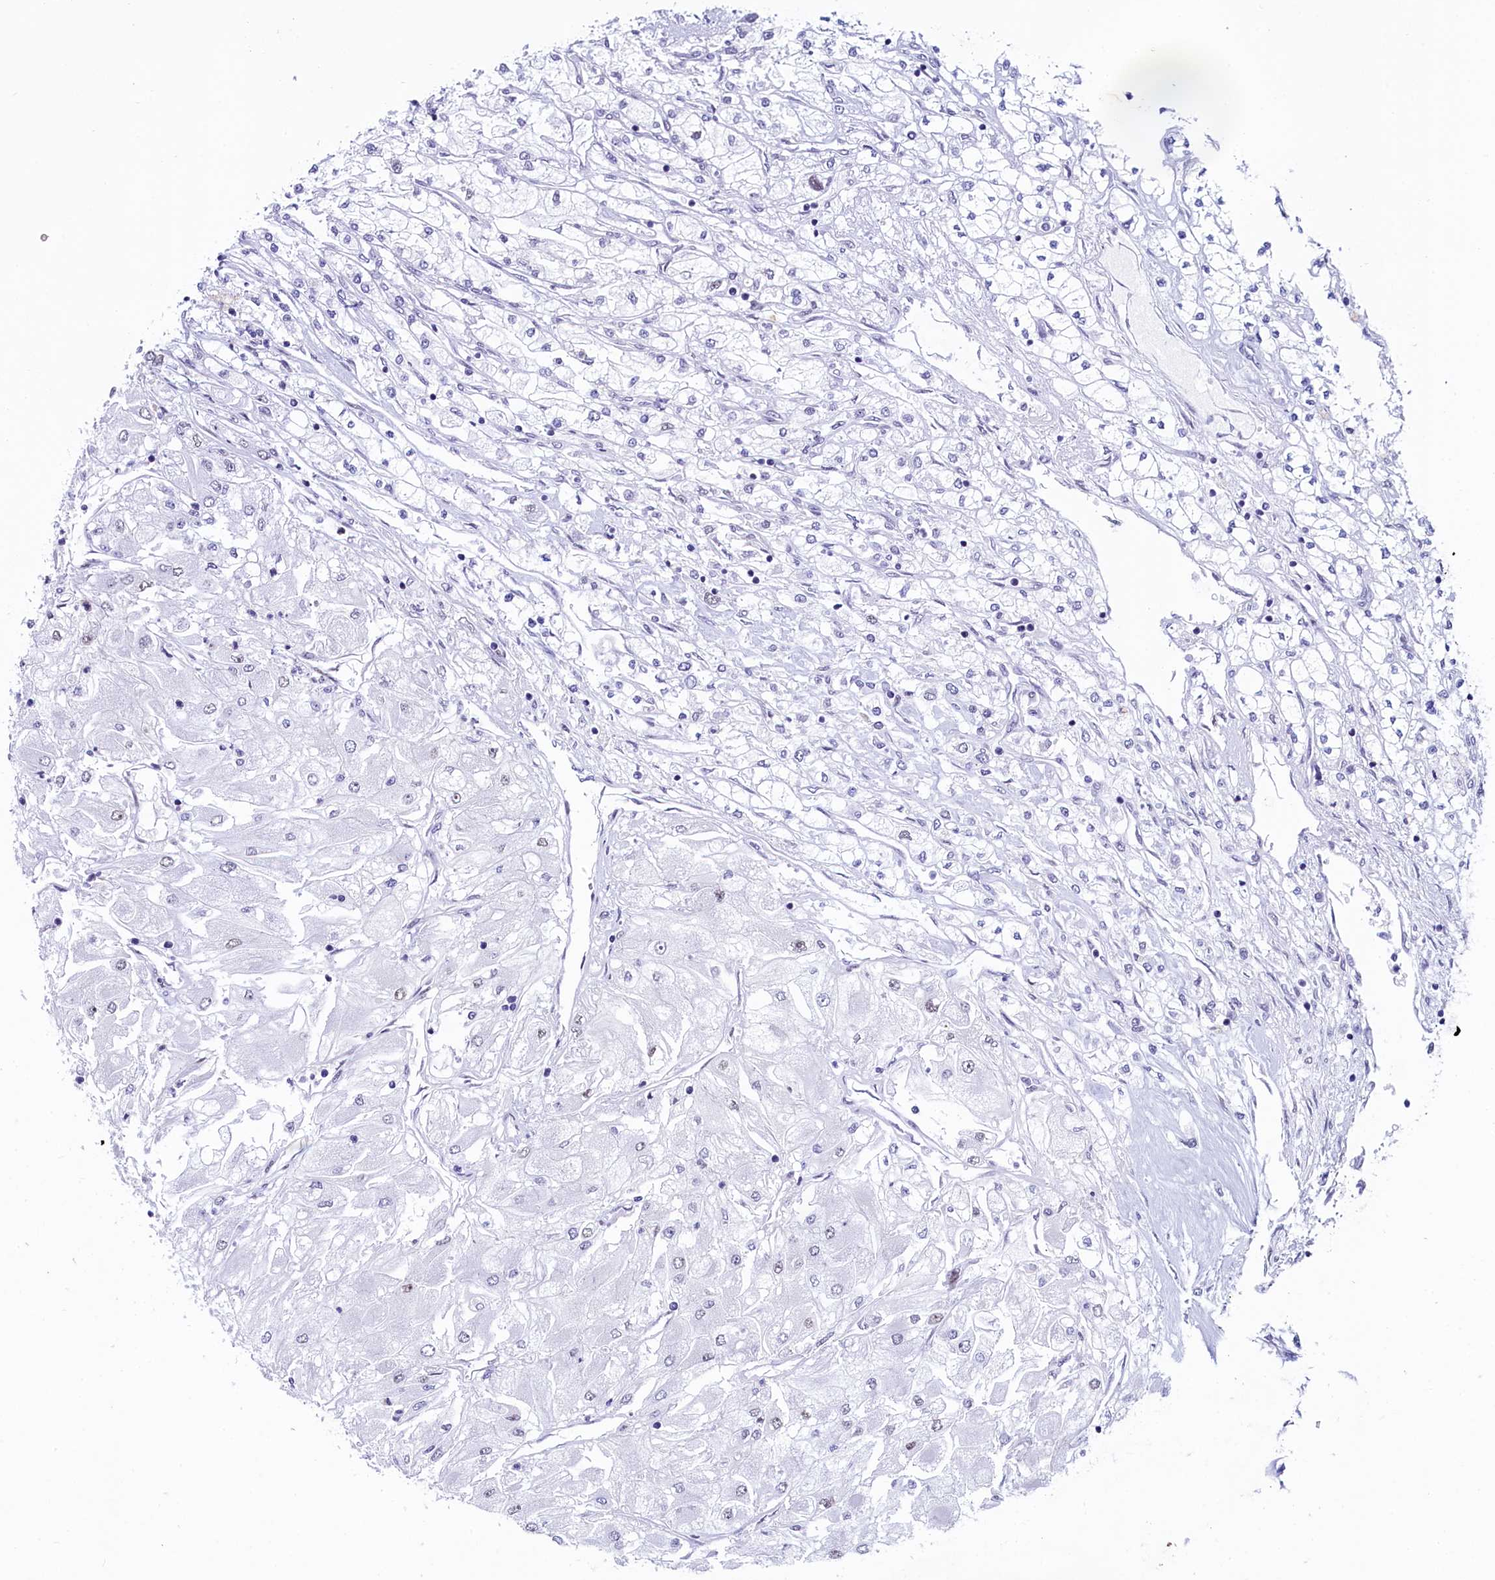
{"staining": {"intensity": "negative", "quantity": "none", "location": "none"}, "tissue": "renal cancer", "cell_type": "Tumor cells", "image_type": "cancer", "snomed": [{"axis": "morphology", "description": "Adenocarcinoma, NOS"}, {"axis": "topography", "description": "Kidney"}], "caption": "Histopathology image shows no significant protein staining in tumor cells of renal cancer. (Immunohistochemistry (ihc), brightfield microscopy, high magnification).", "gene": "SUGP2", "patient": {"sex": "male", "age": 80}}